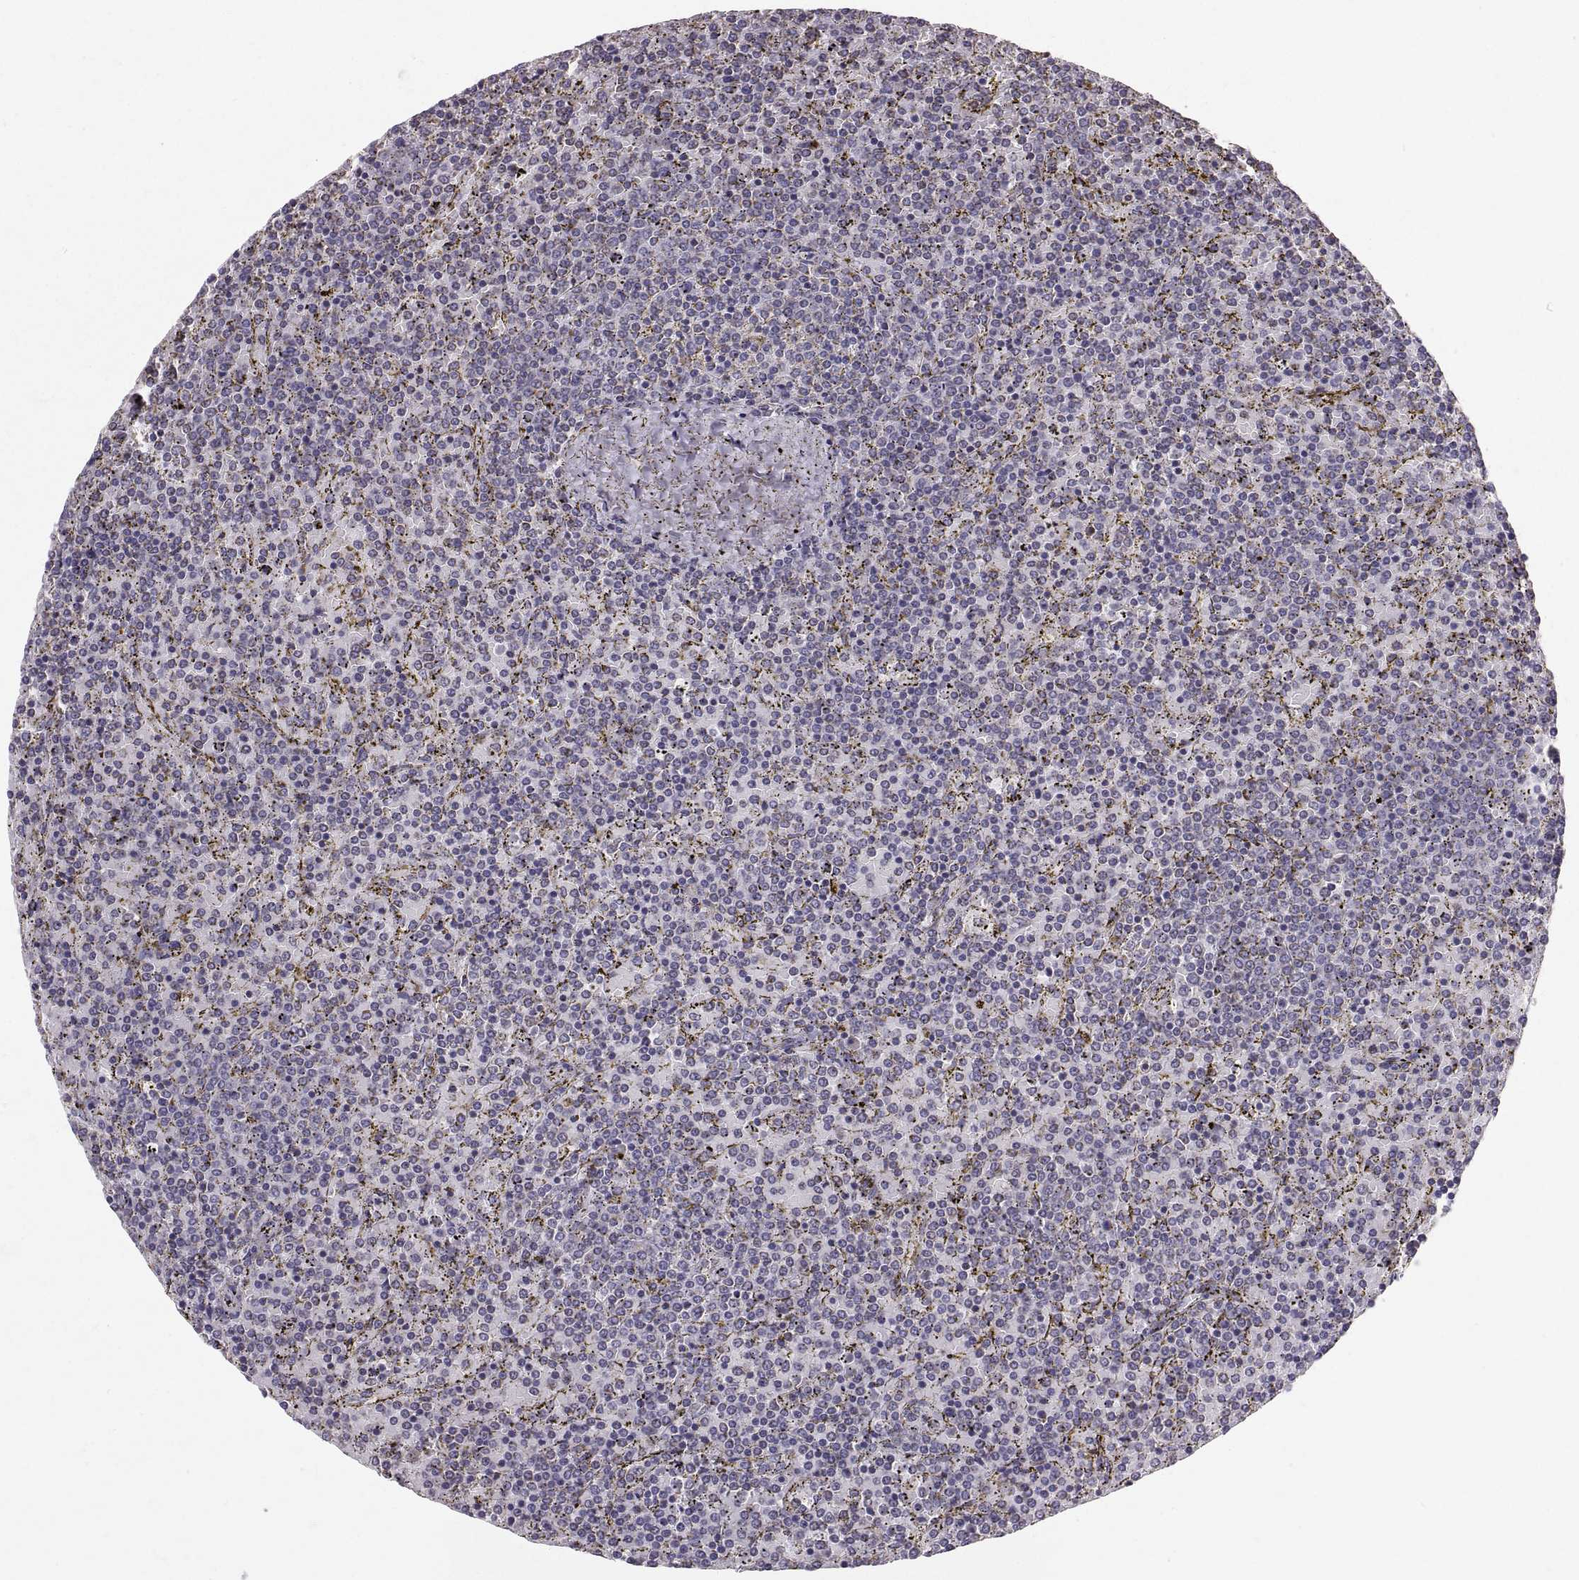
{"staining": {"intensity": "negative", "quantity": "none", "location": "none"}, "tissue": "lymphoma", "cell_type": "Tumor cells", "image_type": "cancer", "snomed": [{"axis": "morphology", "description": "Malignant lymphoma, non-Hodgkin's type, Low grade"}, {"axis": "topography", "description": "Spleen"}], "caption": "Tumor cells show no significant protein expression in lymphoma.", "gene": "STMND1", "patient": {"sex": "female", "age": 77}}